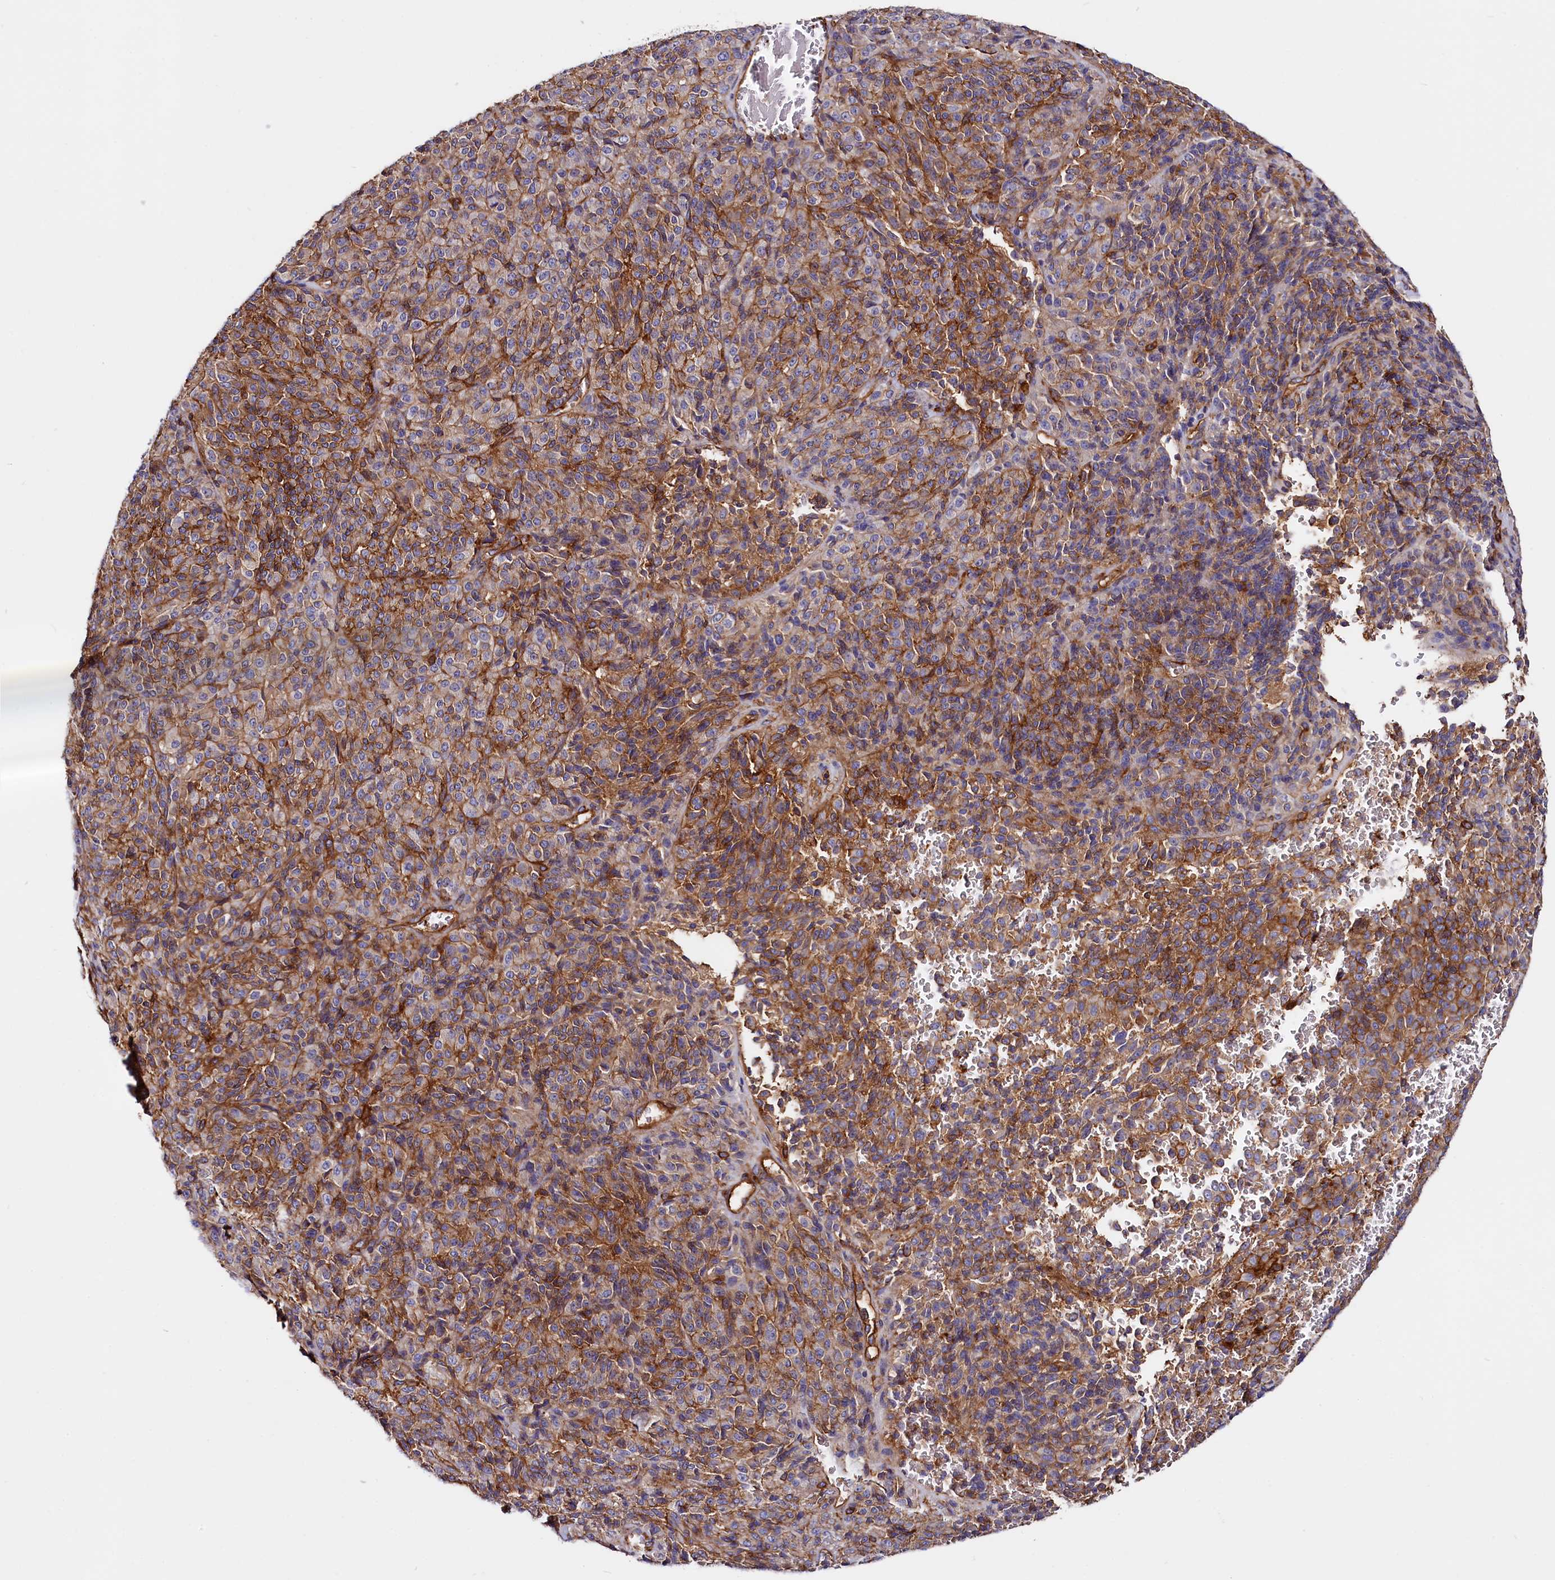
{"staining": {"intensity": "moderate", "quantity": ">75%", "location": "cytoplasmic/membranous"}, "tissue": "melanoma", "cell_type": "Tumor cells", "image_type": "cancer", "snomed": [{"axis": "morphology", "description": "Malignant melanoma, Metastatic site"}, {"axis": "topography", "description": "Brain"}], "caption": "This histopathology image demonstrates malignant melanoma (metastatic site) stained with IHC to label a protein in brown. The cytoplasmic/membranous of tumor cells show moderate positivity for the protein. Nuclei are counter-stained blue.", "gene": "ANO6", "patient": {"sex": "female", "age": 56}}